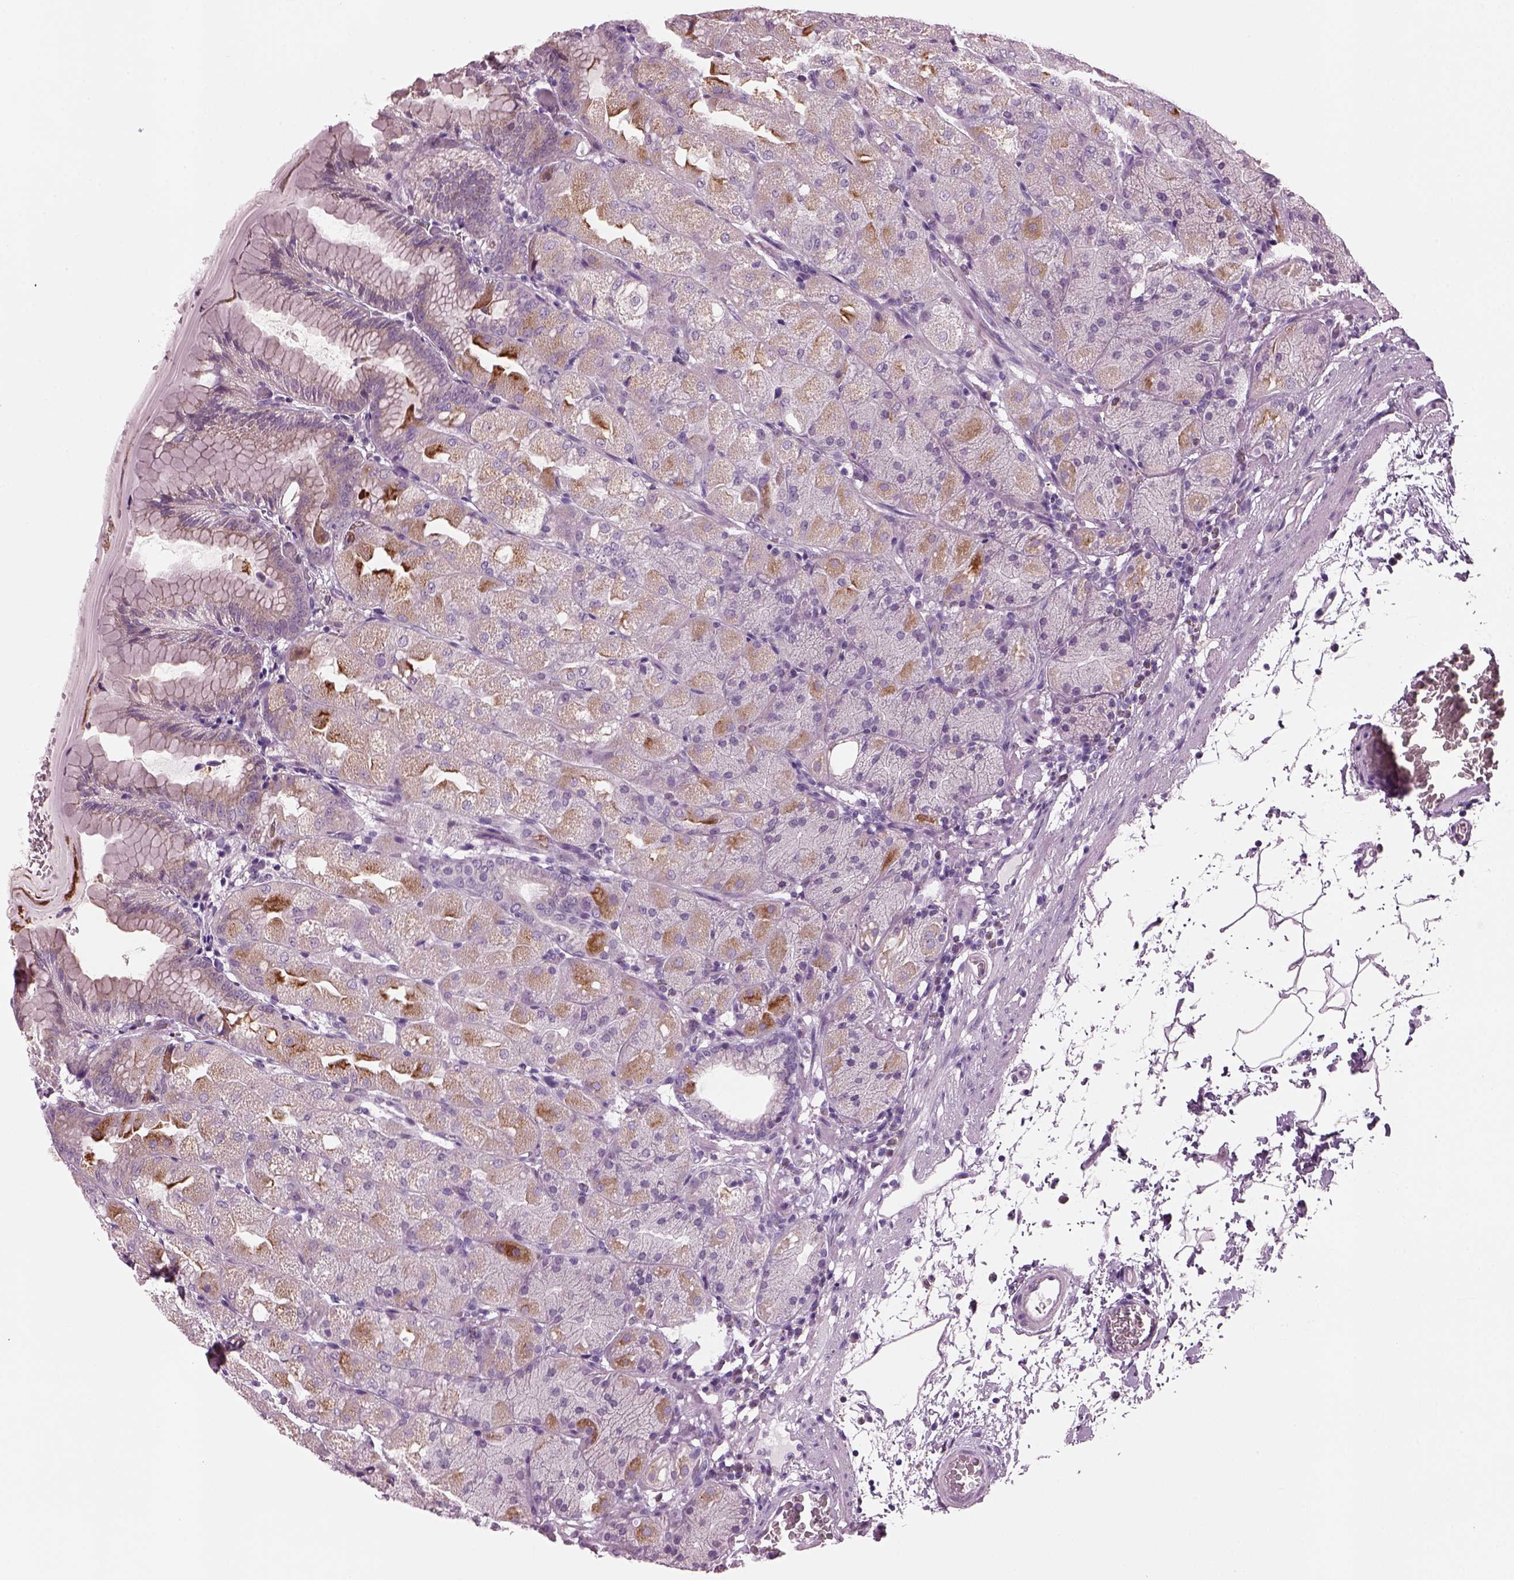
{"staining": {"intensity": "moderate", "quantity": "<25%", "location": "cytoplasmic/membranous"}, "tissue": "stomach", "cell_type": "Glandular cells", "image_type": "normal", "snomed": [{"axis": "morphology", "description": "Normal tissue, NOS"}, {"axis": "topography", "description": "Stomach, upper"}, {"axis": "topography", "description": "Stomach"}, {"axis": "topography", "description": "Stomach, lower"}], "caption": "Stomach was stained to show a protein in brown. There is low levels of moderate cytoplasmic/membranous positivity in approximately <25% of glandular cells. The staining is performed using DAB brown chromogen to label protein expression. The nuclei are counter-stained blue using hematoxylin.", "gene": "PRR9", "patient": {"sex": "male", "age": 62}}